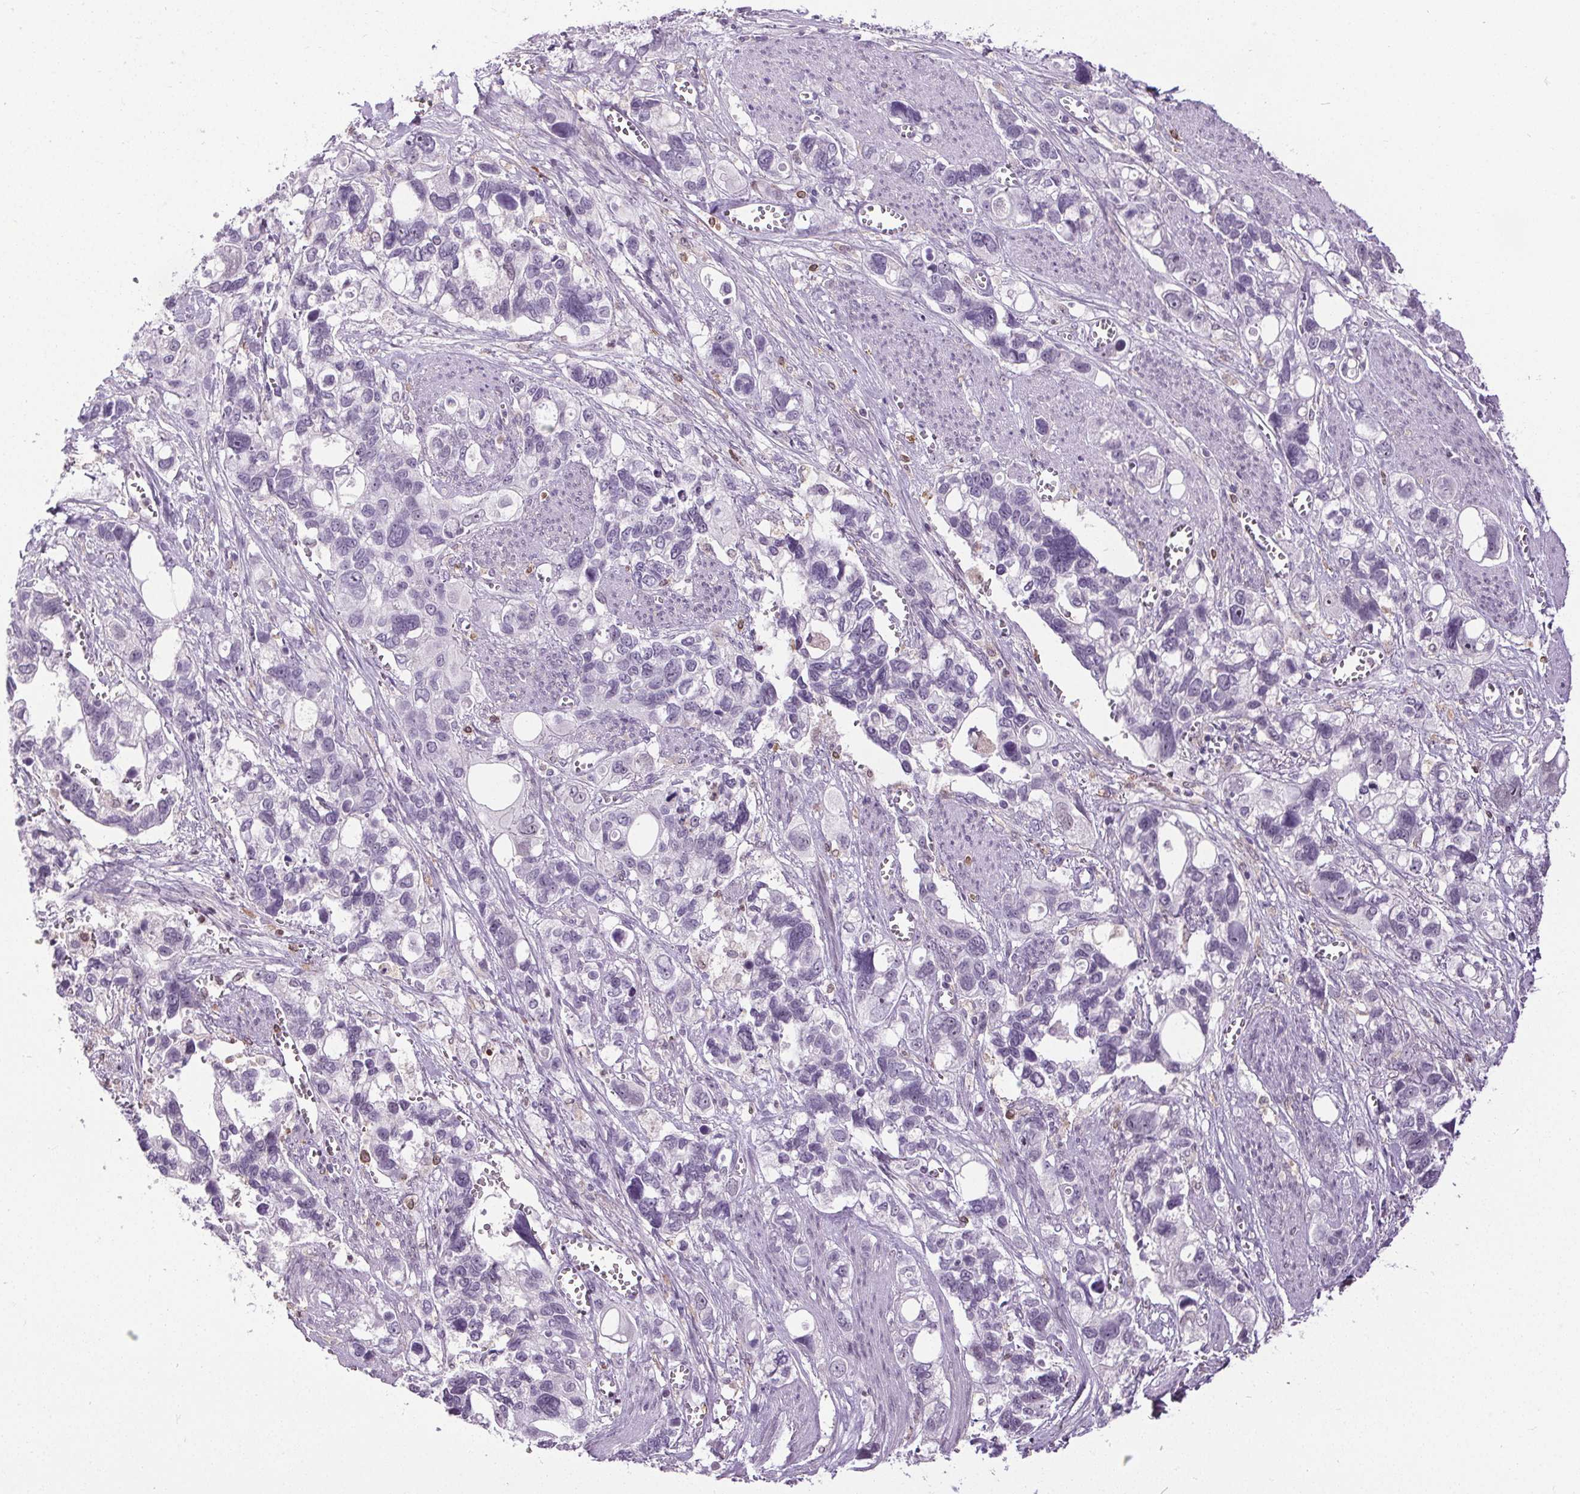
{"staining": {"intensity": "negative", "quantity": "none", "location": "none"}, "tissue": "stomach cancer", "cell_type": "Tumor cells", "image_type": "cancer", "snomed": [{"axis": "morphology", "description": "Adenocarcinoma, NOS"}, {"axis": "topography", "description": "Stomach, upper"}], "caption": "This is a histopathology image of immunohistochemistry (IHC) staining of adenocarcinoma (stomach), which shows no staining in tumor cells.", "gene": "TMEM240", "patient": {"sex": "female", "age": 81}}